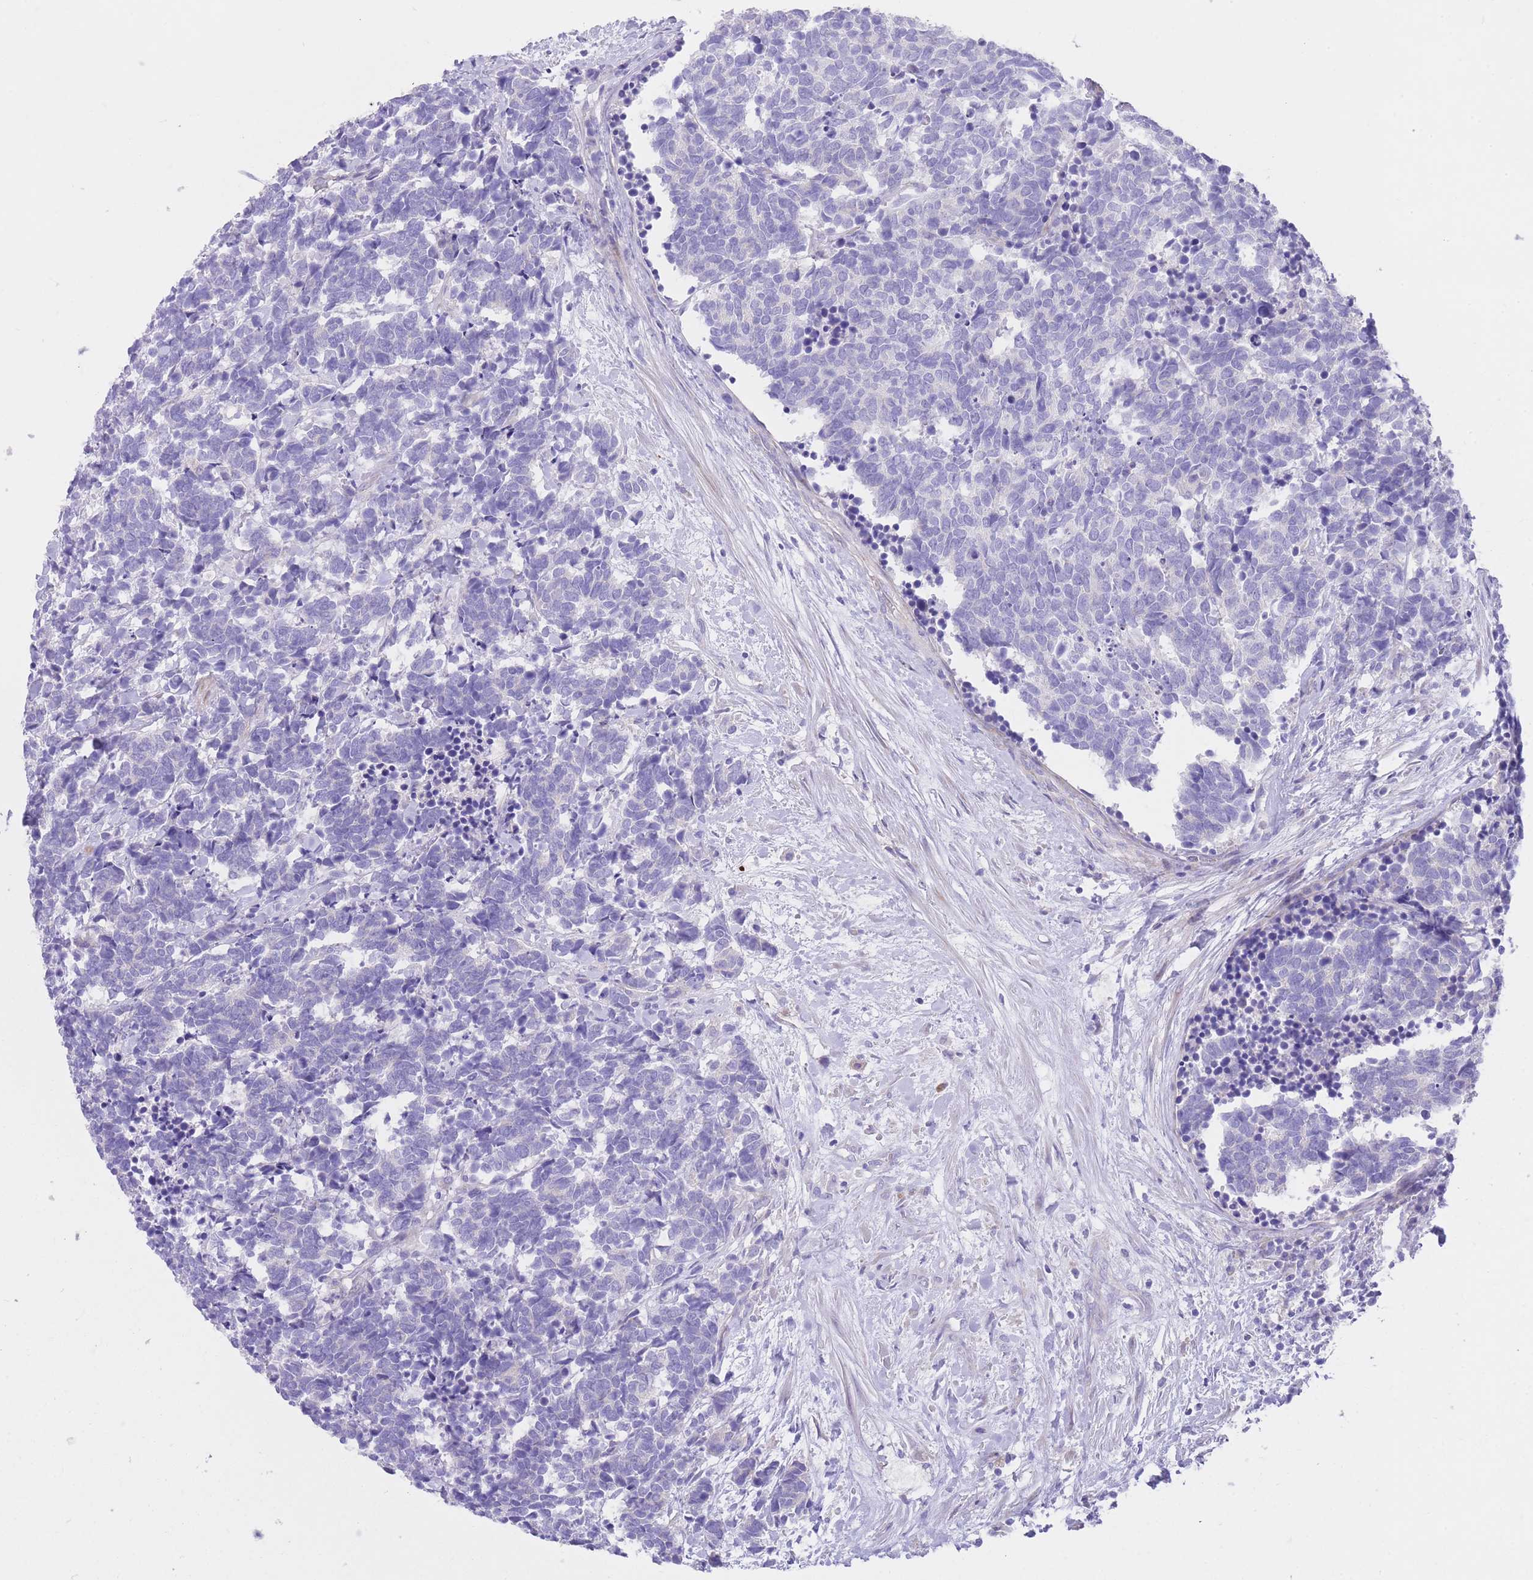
{"staining": {"intensity": "negative", "quantity": "none", "location": "none"}, "tissue": "carcinoid", "cell_type": "Tumor cells", "image_type": "cancer", "snomed": [{"axis": "morphology", "description": "Carcinoma, NOS"}, {"axis": "morphology", "description": "Carcinoid, malignant, NOS"}, {"axis": "topography", "description": "Prostate"}], "caption": "High power microscopy histopathology image of an immunohistochemistry (IHC) micrograph of malignant carcinoid, revealing no significant staining in tumor cells.", "gene": "QTRT1", "patient": {"sex": "male", "age": 57}}